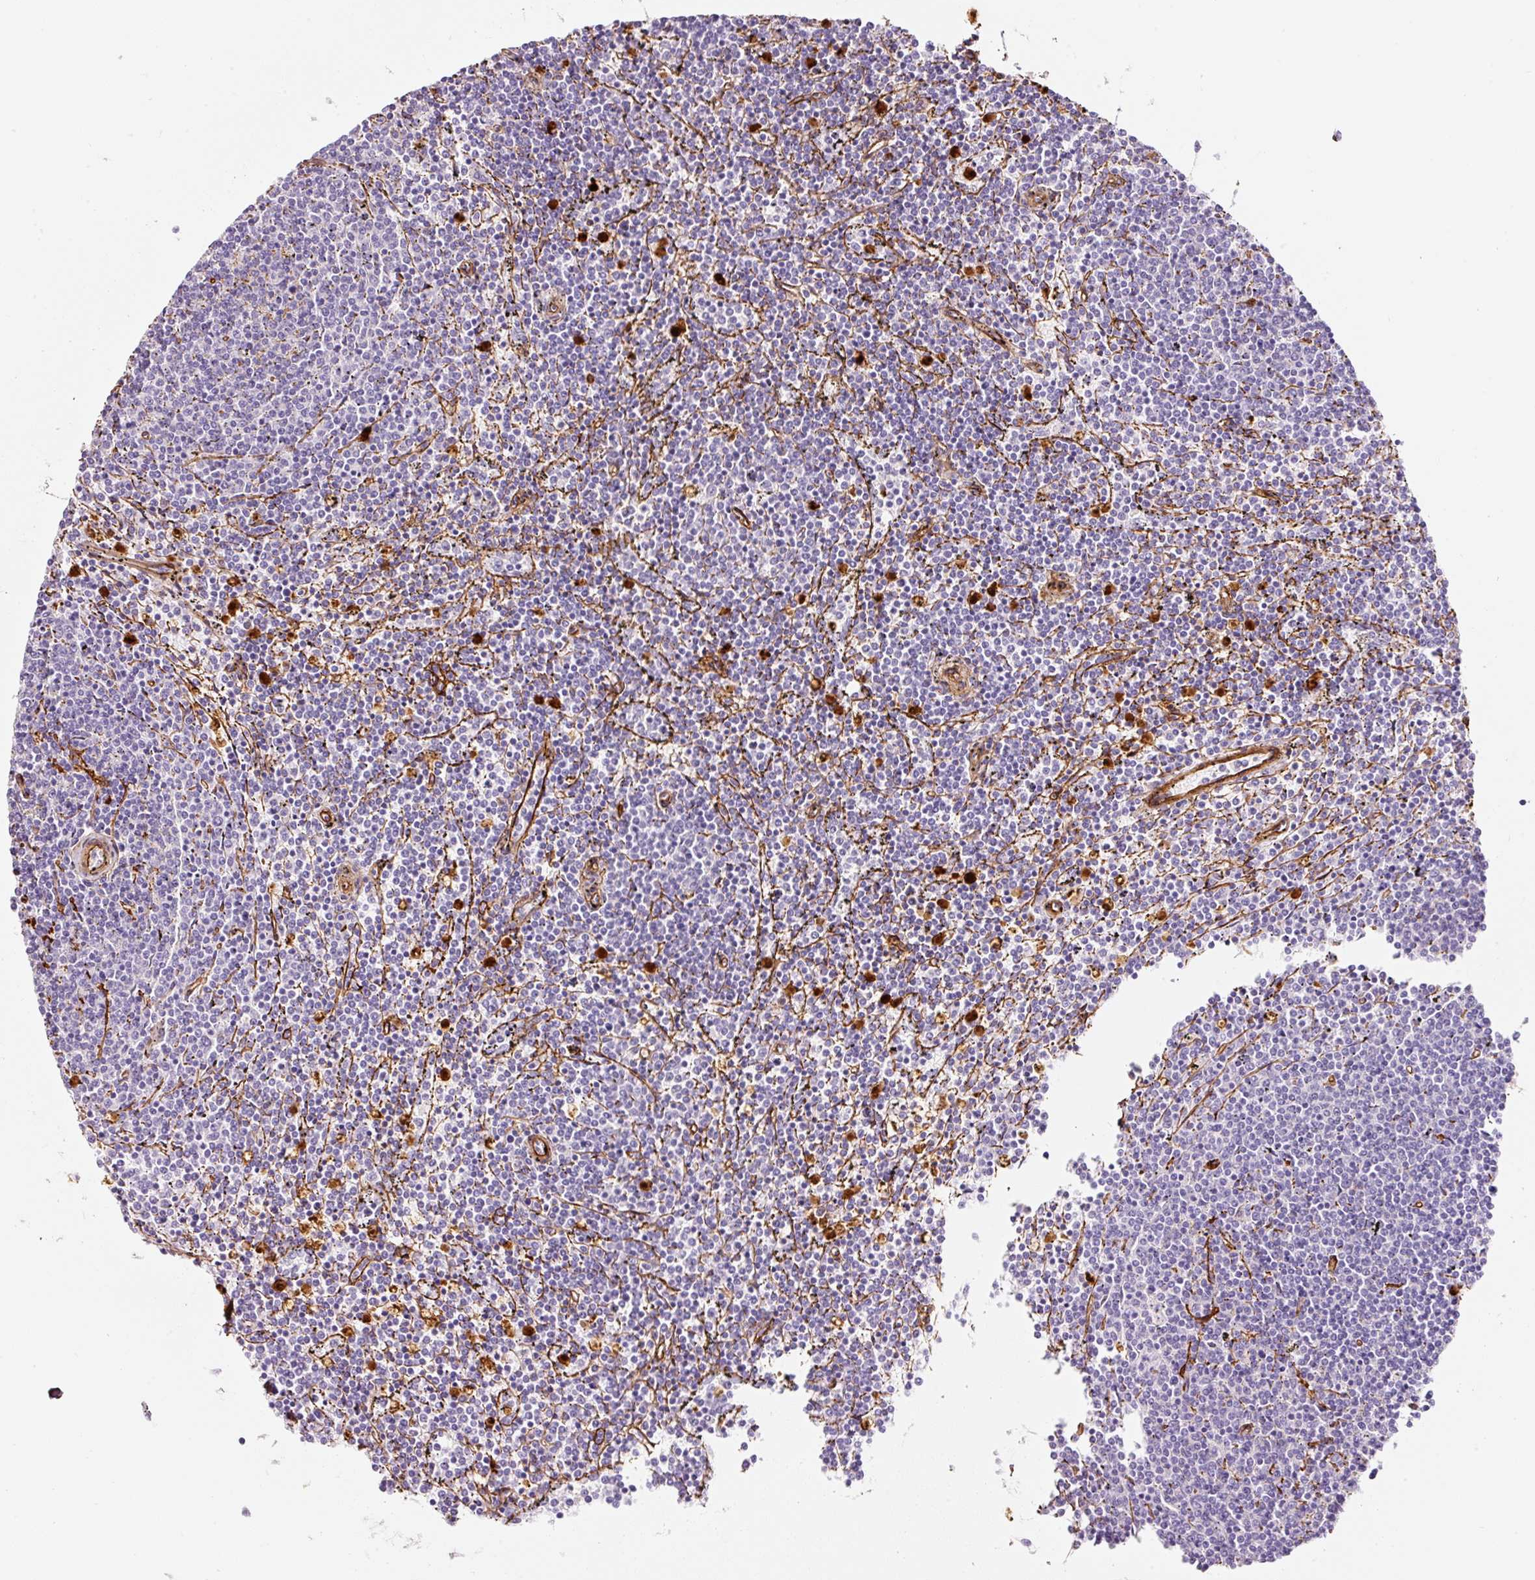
{"staining": {"intensity": "negative", "quantity": "none", "location": "none"}, "tissue": "lymphoma", "cell_type": "Tumor cells", "image_type": "cancer", "snomed": [{"axis": "morphology", "description": "Malignant lymphoma, non-Hodgkin's type, Low grade"}, {"axis": "topography", "description": "Spleen"}], "caption": "Image shows no significant protein staining in tumor cells of lymphoma.", "gene": "LOXL4", "patient": {"sex": "female", "age": 50}}